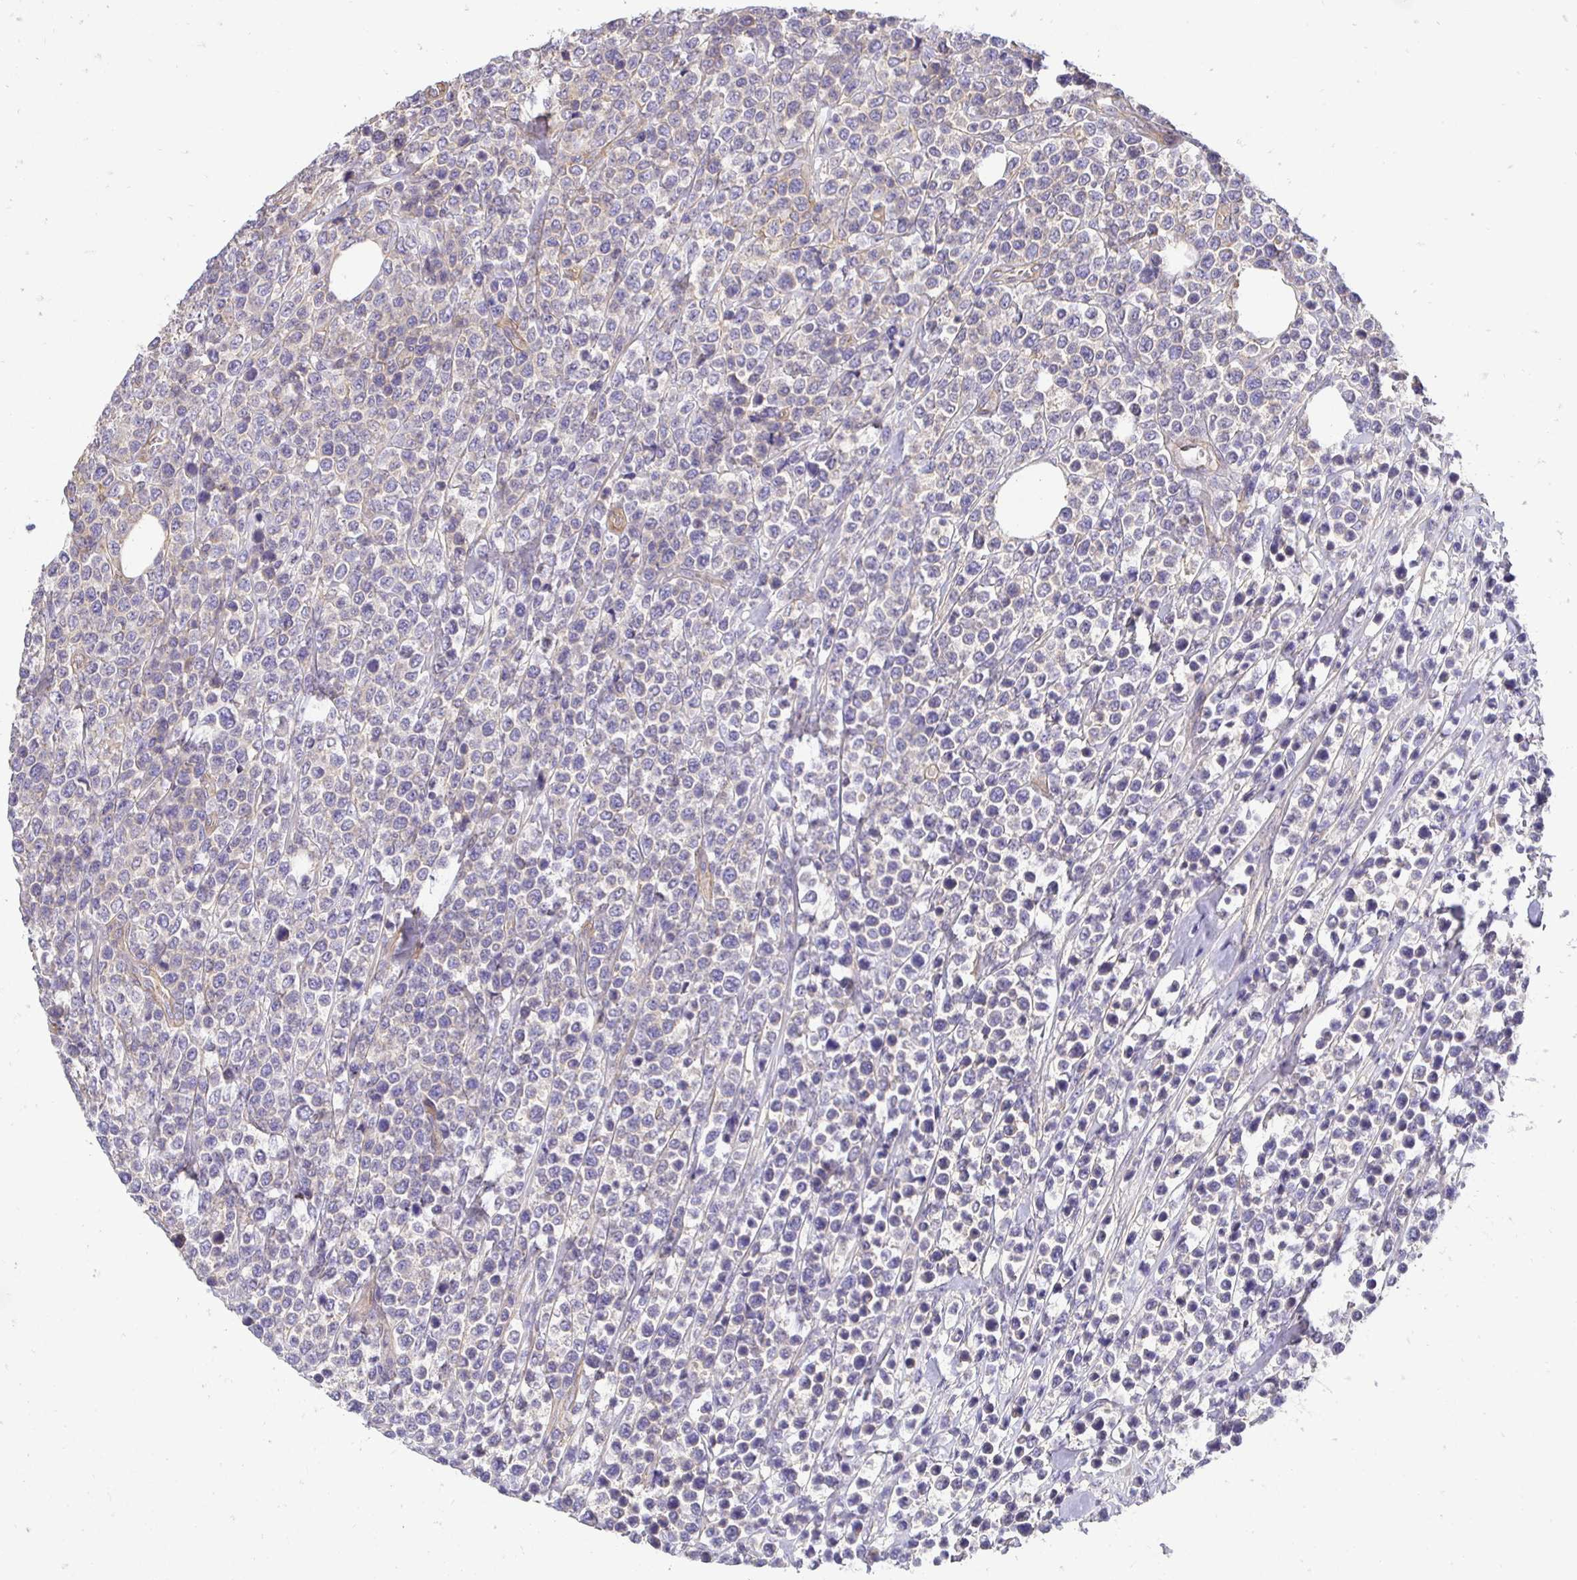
{"staining": {"intensity": "negative", "quantity": "none", "location": "none"}, "tissue": "lymphoma", "cell_type": "Tumor cells", "image_type": "cancer", "snomed": [{"axis": "morphology", "description": "Malignant lymphoma, non-Hodgkin's type, High grade"}, {"axis": "topography", "description": "Soft tissue"}], "caption": "Immunohistochemistry image of human lymphoma stained for a protein (brown), which shows no expression in tumor cells.", "gene": "SLC9A1", "patient": {"sex": "female", "age": 56}}